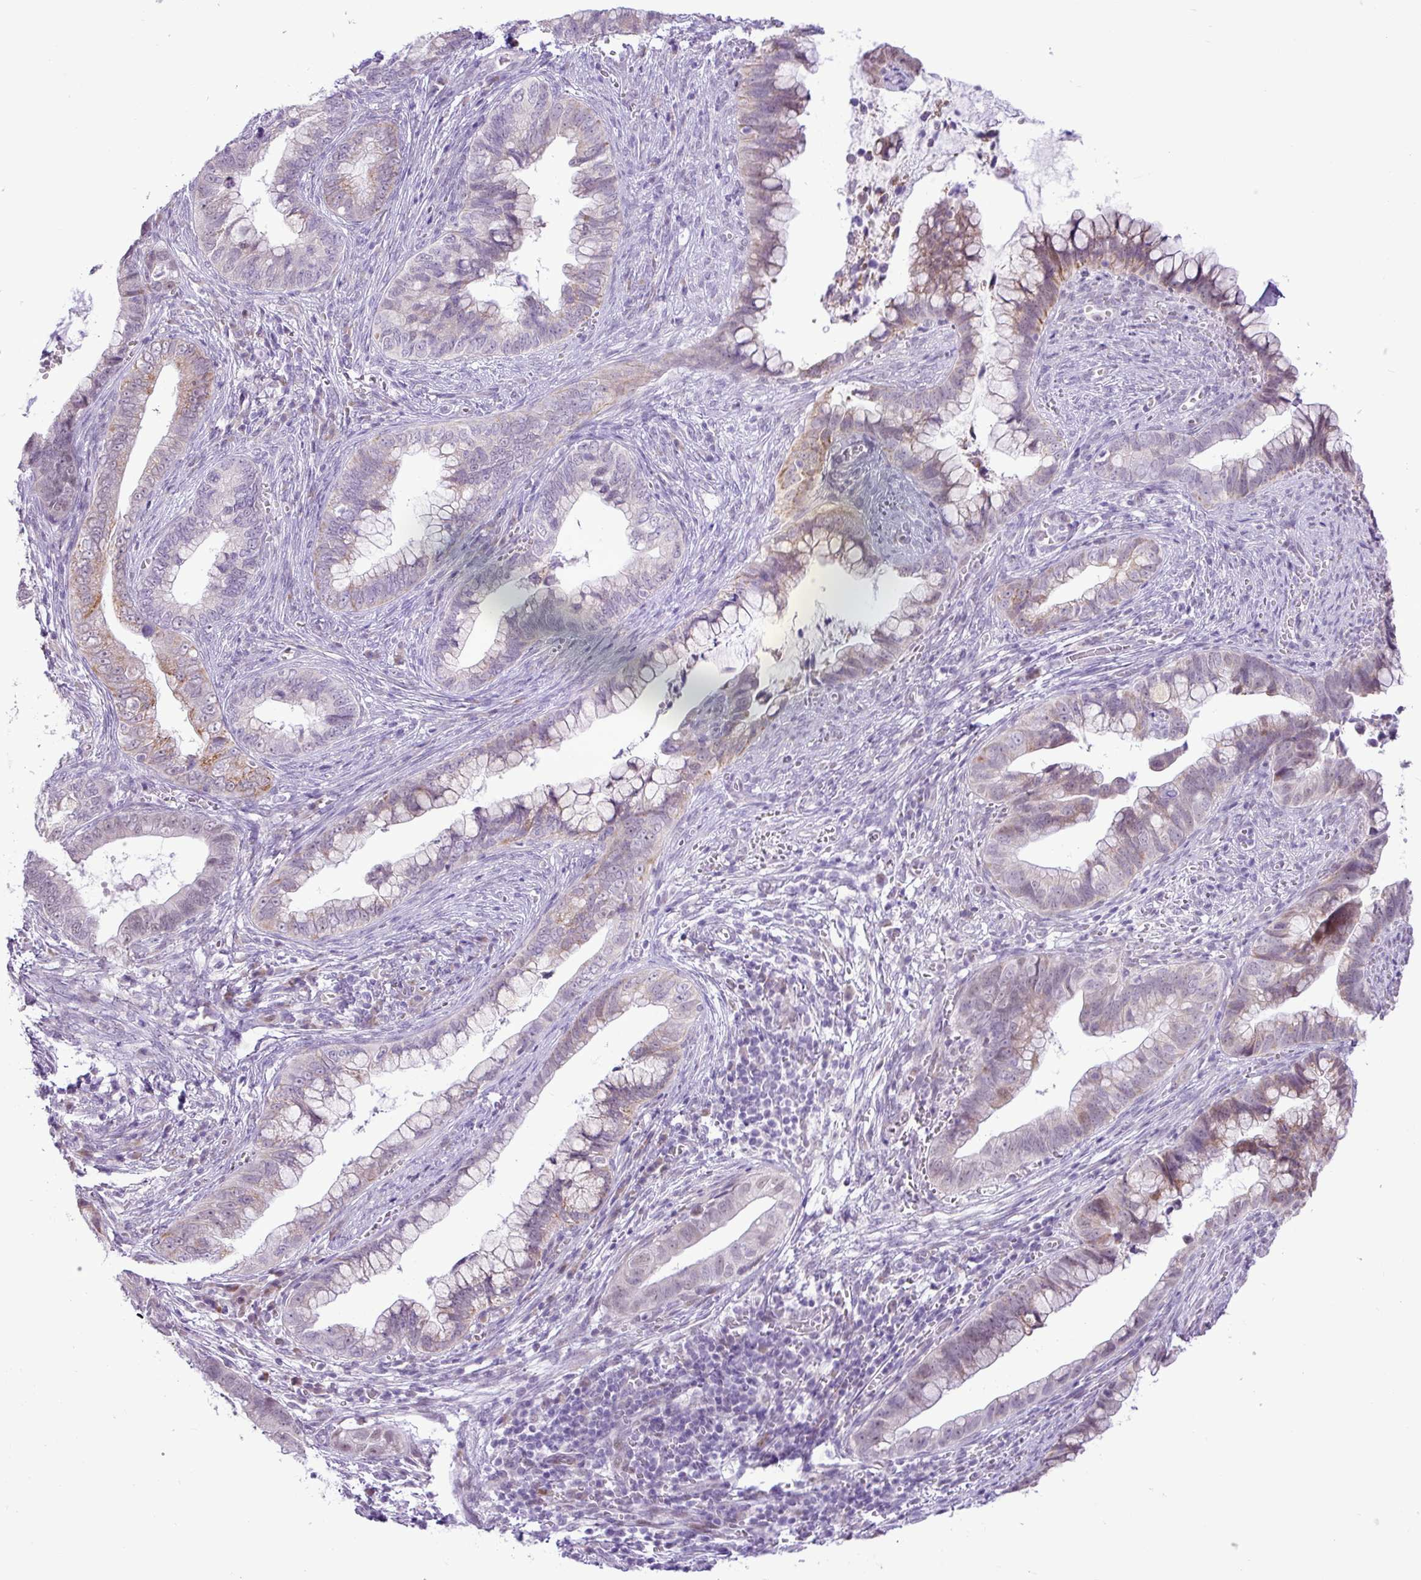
{"staining": {"intensity": "weak", "quantity": "<25%", "location": "cytoplasmic/membranous"}, "tissue": "cervical cancer", "cell_type": "Tumor cells", "image_type": "cancer", "snomed": [{"axis": "morphology", "description": "Adenocarcinoma, NOS"}, {"axis": "topography", "description": "Cervix"}], "caption": "Immunohistochemical staining of cervical adenocarcinoma demonstrates no significant positivity in tumor cells.", "gene": "ELOA2", "patient": {"sex": "female", "age": 44}}